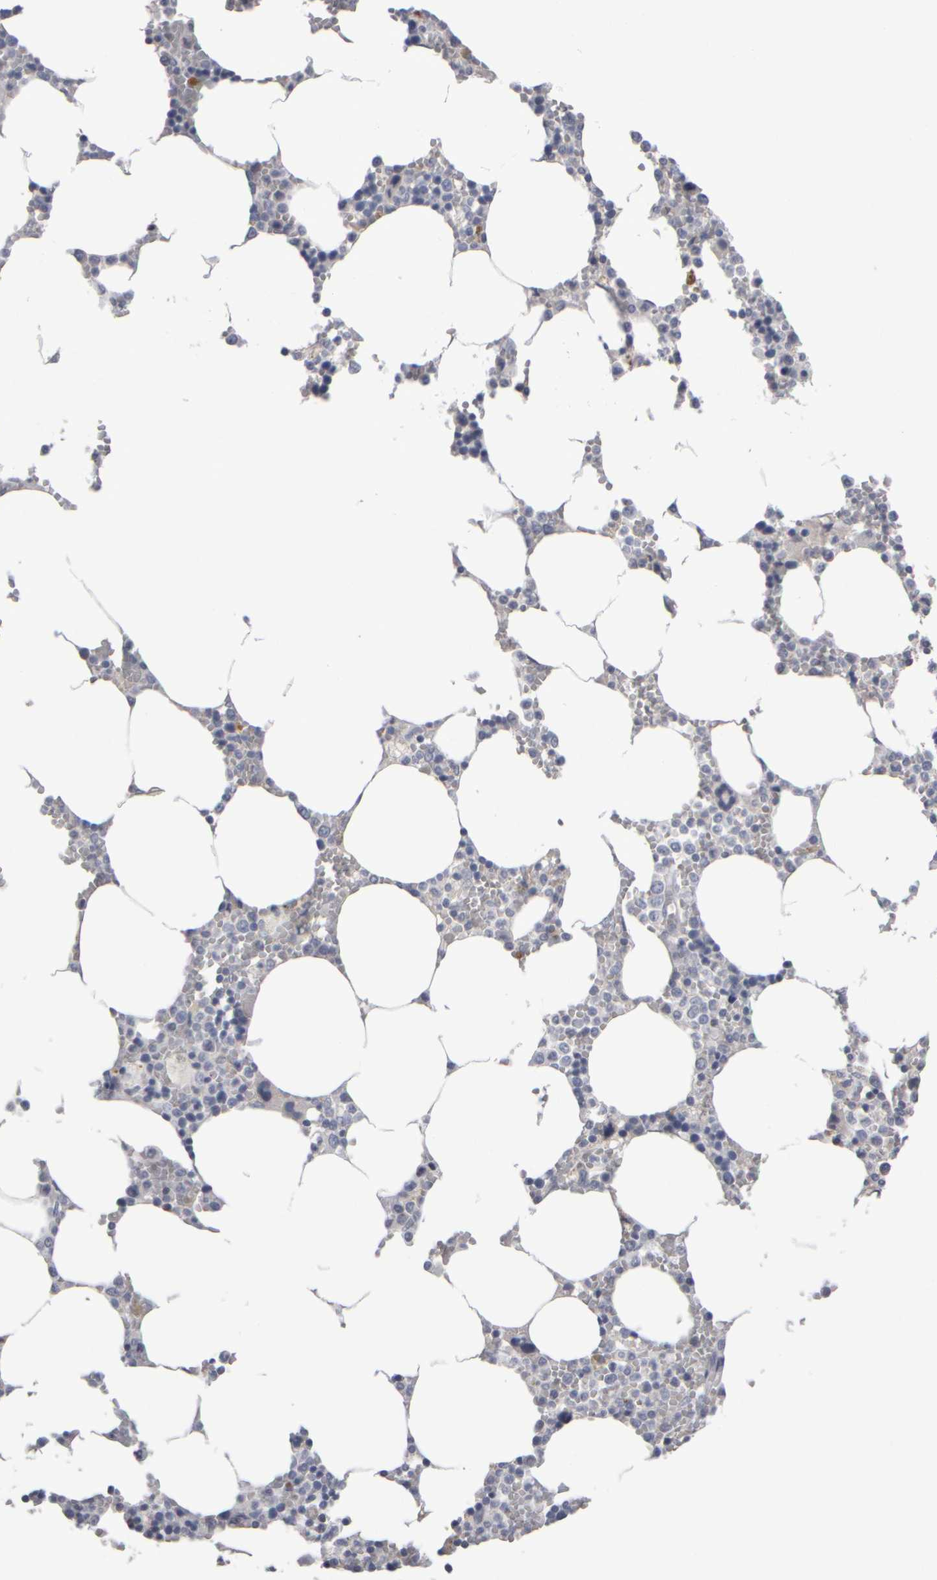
{"staining": {"intensity": "negative", "quantity": "none", "location": "none"}, "tissue": "bone marrow", "cell_type": "Hematopoietic cells", "image_type": "normal", "snomed": [{"axis": "morphology", "description": "Normal tissue, NOS"}, {"axis": "topography", "description": "Bone marrow"}], "caption": "This is a photomicrograph of IHC staining of benign bone marrow, which shows no expression in hematopoietic cells.", "gene": "EPHX2", "patient": {"sex": "male", "age": 70}}